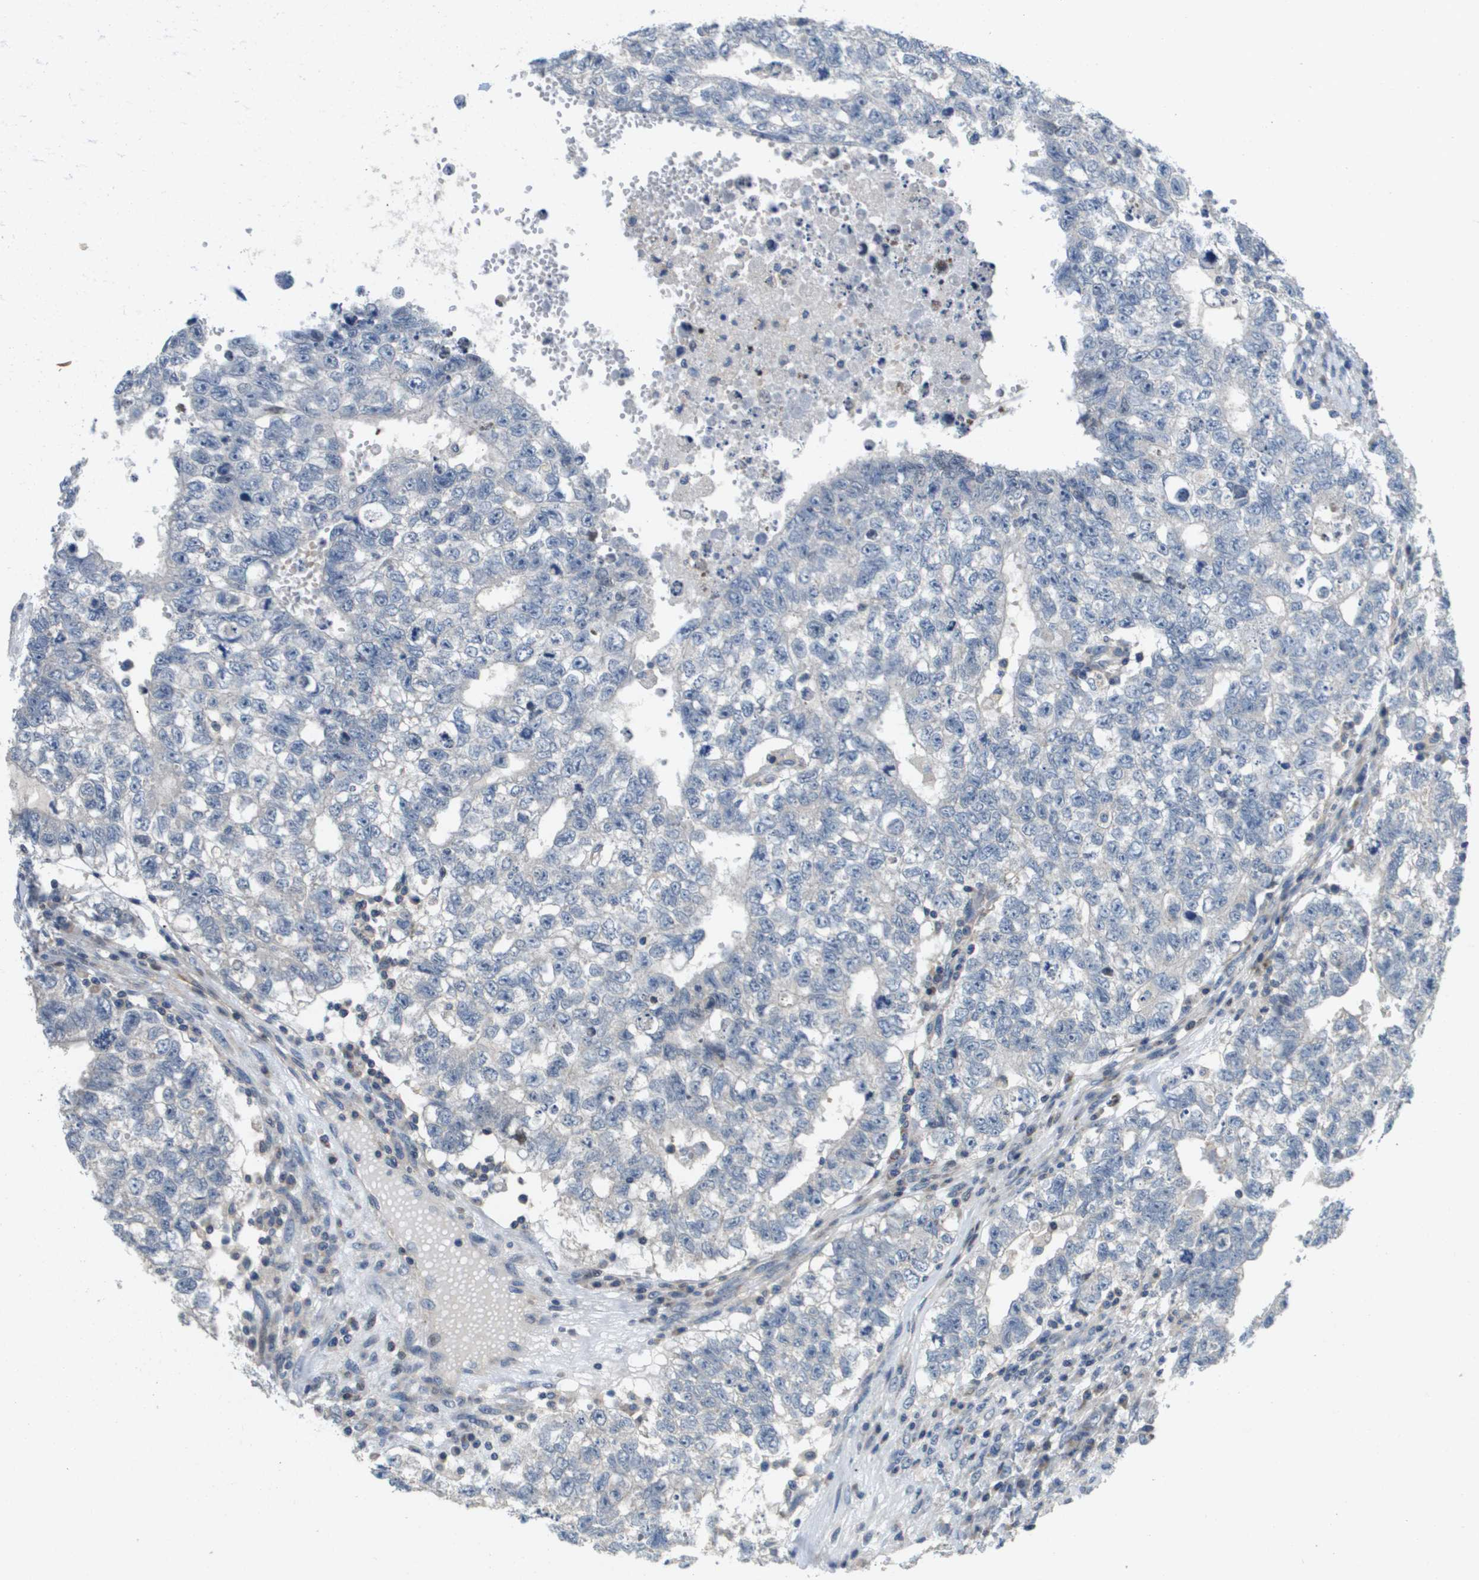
{"staining": {"intensity": "negative", "quantity": "none", "location": "none"}, "tissue": "testis cancer", "cell_type": "Tumor cells", "image_type": "cancer", "snomed": [{"axis": "morphology", "description": "Seminoma, NOS"}, {"axis": "morphology", "description": "Carcinoma, Embryonal, NOS"}, {"axis": "topography", "description": "Testis"}], "caption": "The photomicrograph reveals no staining of tumor cells in testis cancer.", "gene": "SCN4B", "patient": {"sex": "male", "age": 38}}